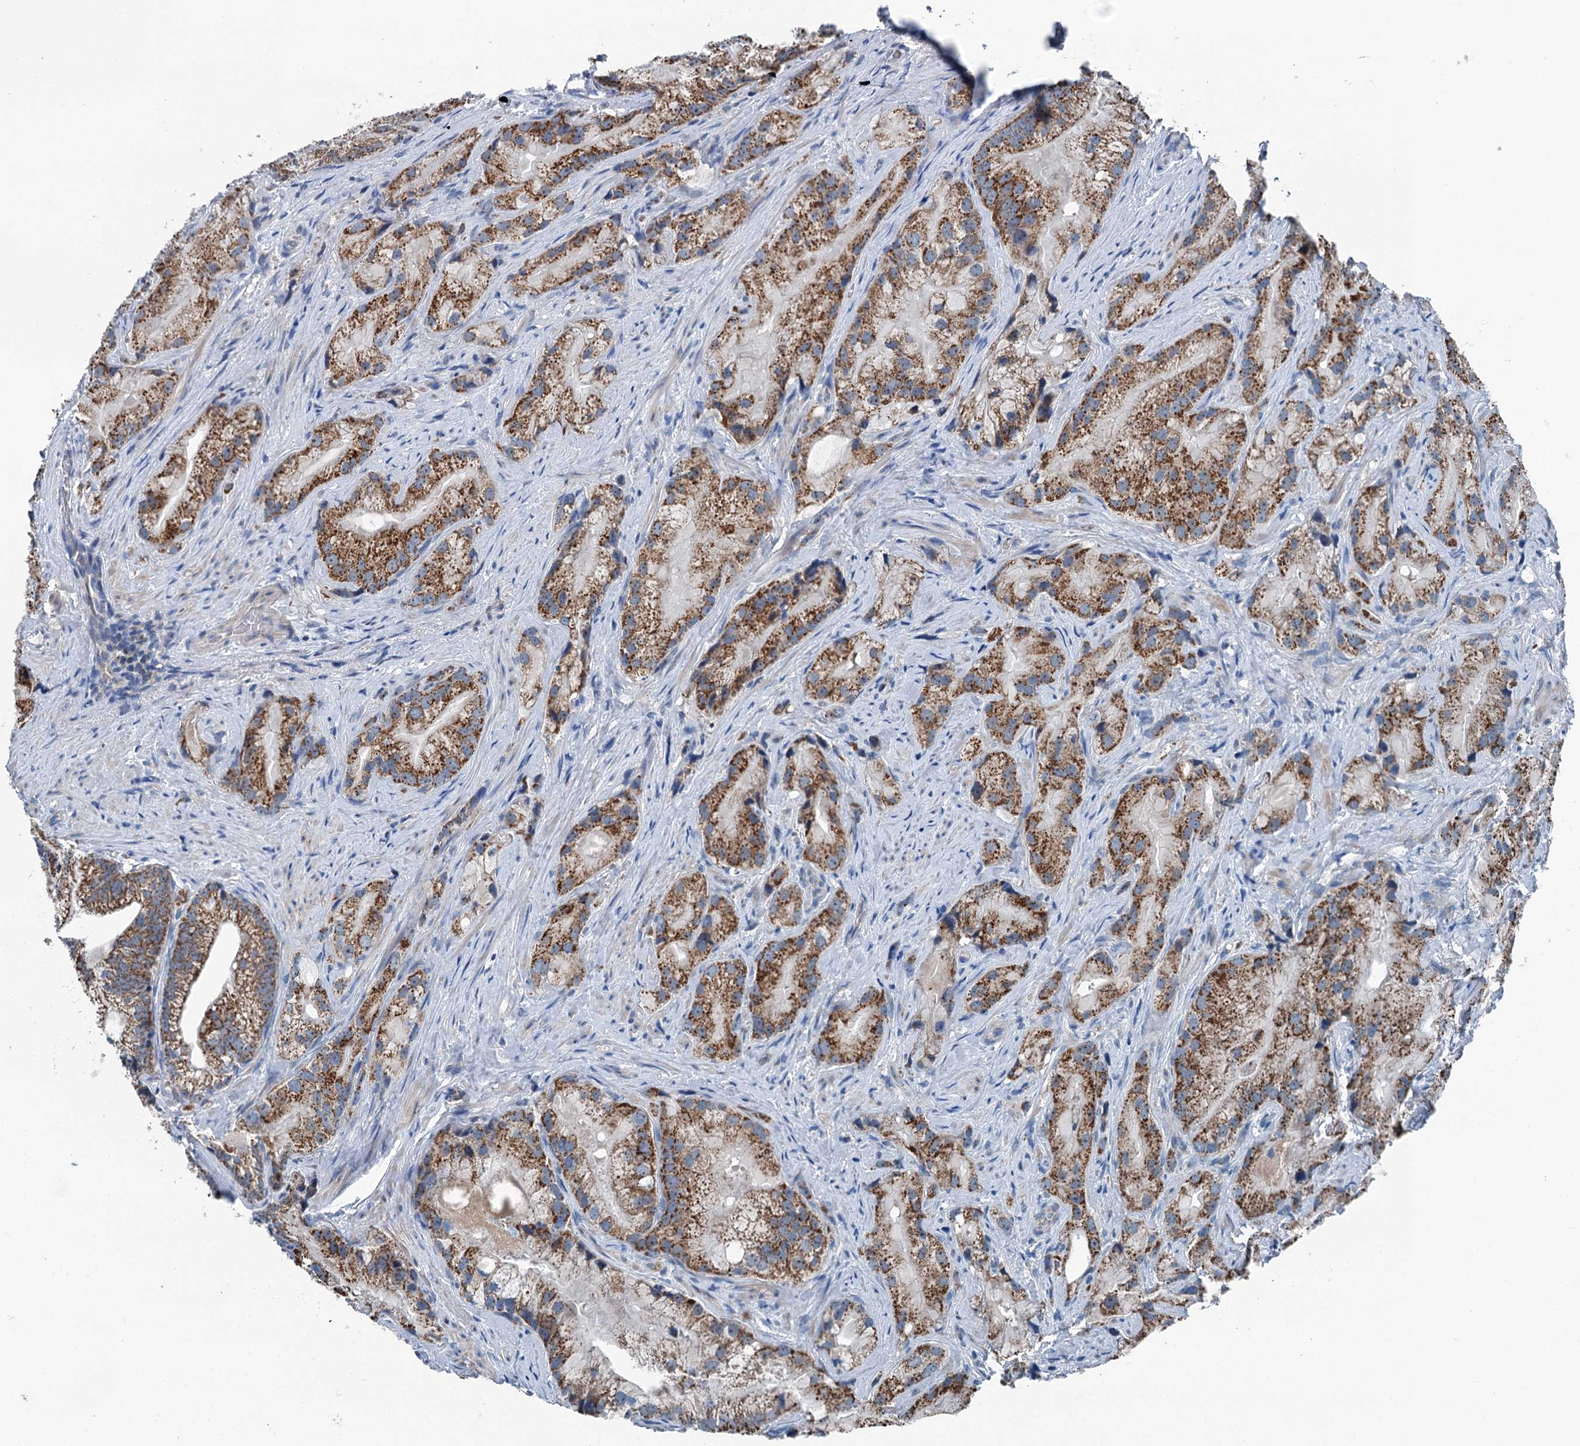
{"staining": {"intensity": "strong", "quantity": ">75%", "location": "cytoplasmic/membranous"}, "tissue": "prostate cancer", "cell_type": "Tumor cells", "image_type": "cancer", "snomed": [{"axis": "morphology", "description": "Adenocarcinoma, Low grade"}, {"axis": "topography", "description": "Prostate"}], "caption": "High-magnification brightfield microscopy of adenocarcinoma (low-grade) (prostate) stained with DAB (3,3'-diaminobenzidine) (brown) and counterstained with hematoxylin (blue). tumor cells exhibit strong cytoplasmic/membranous staining is present in about>75% of cells.", "gene": "TRPT1", "patient": {"sex": "male", "age": 71}}